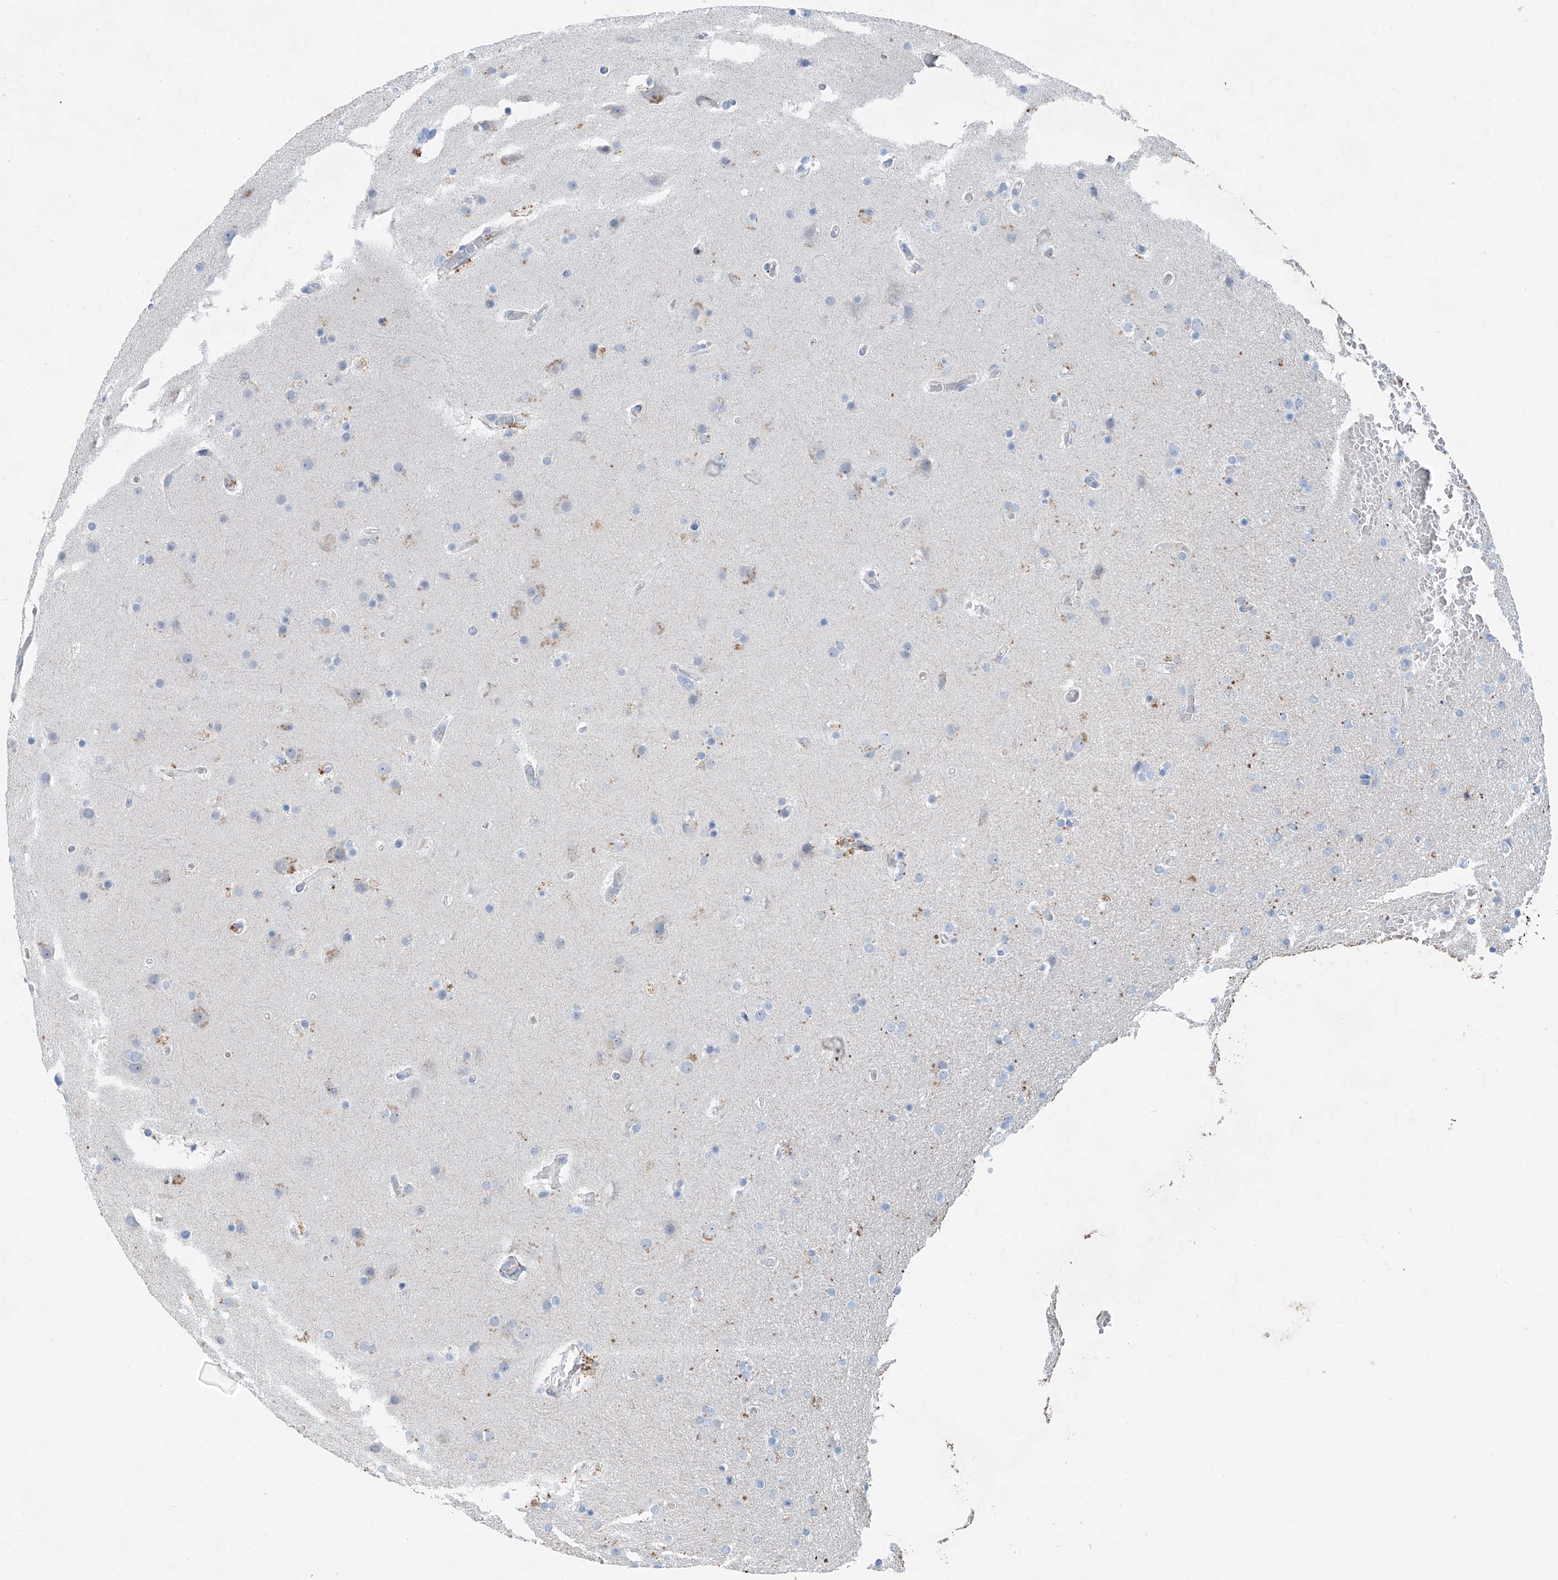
{"staining": {"intensity": "negative", "quantity": "none", "location": "none"}, "tissue": "glioma", "cell_type": "Tumor cells", "image_type": "cancer", "snomed": [{"axis": "morphology", "description": "Glioma, malignant, High grade"}, {"axis": "topography", "description": "Cerebral cortex"}], "caption": "Immunohistochemistry micrograph of neoplastic tissue: human glioma stained with DAB (3,3'-diaminobenzidine) shows no significant protein expression in tumor cells.", "gene": "ANKRD34A", "patient": {"sex": "female", "age": 36}}